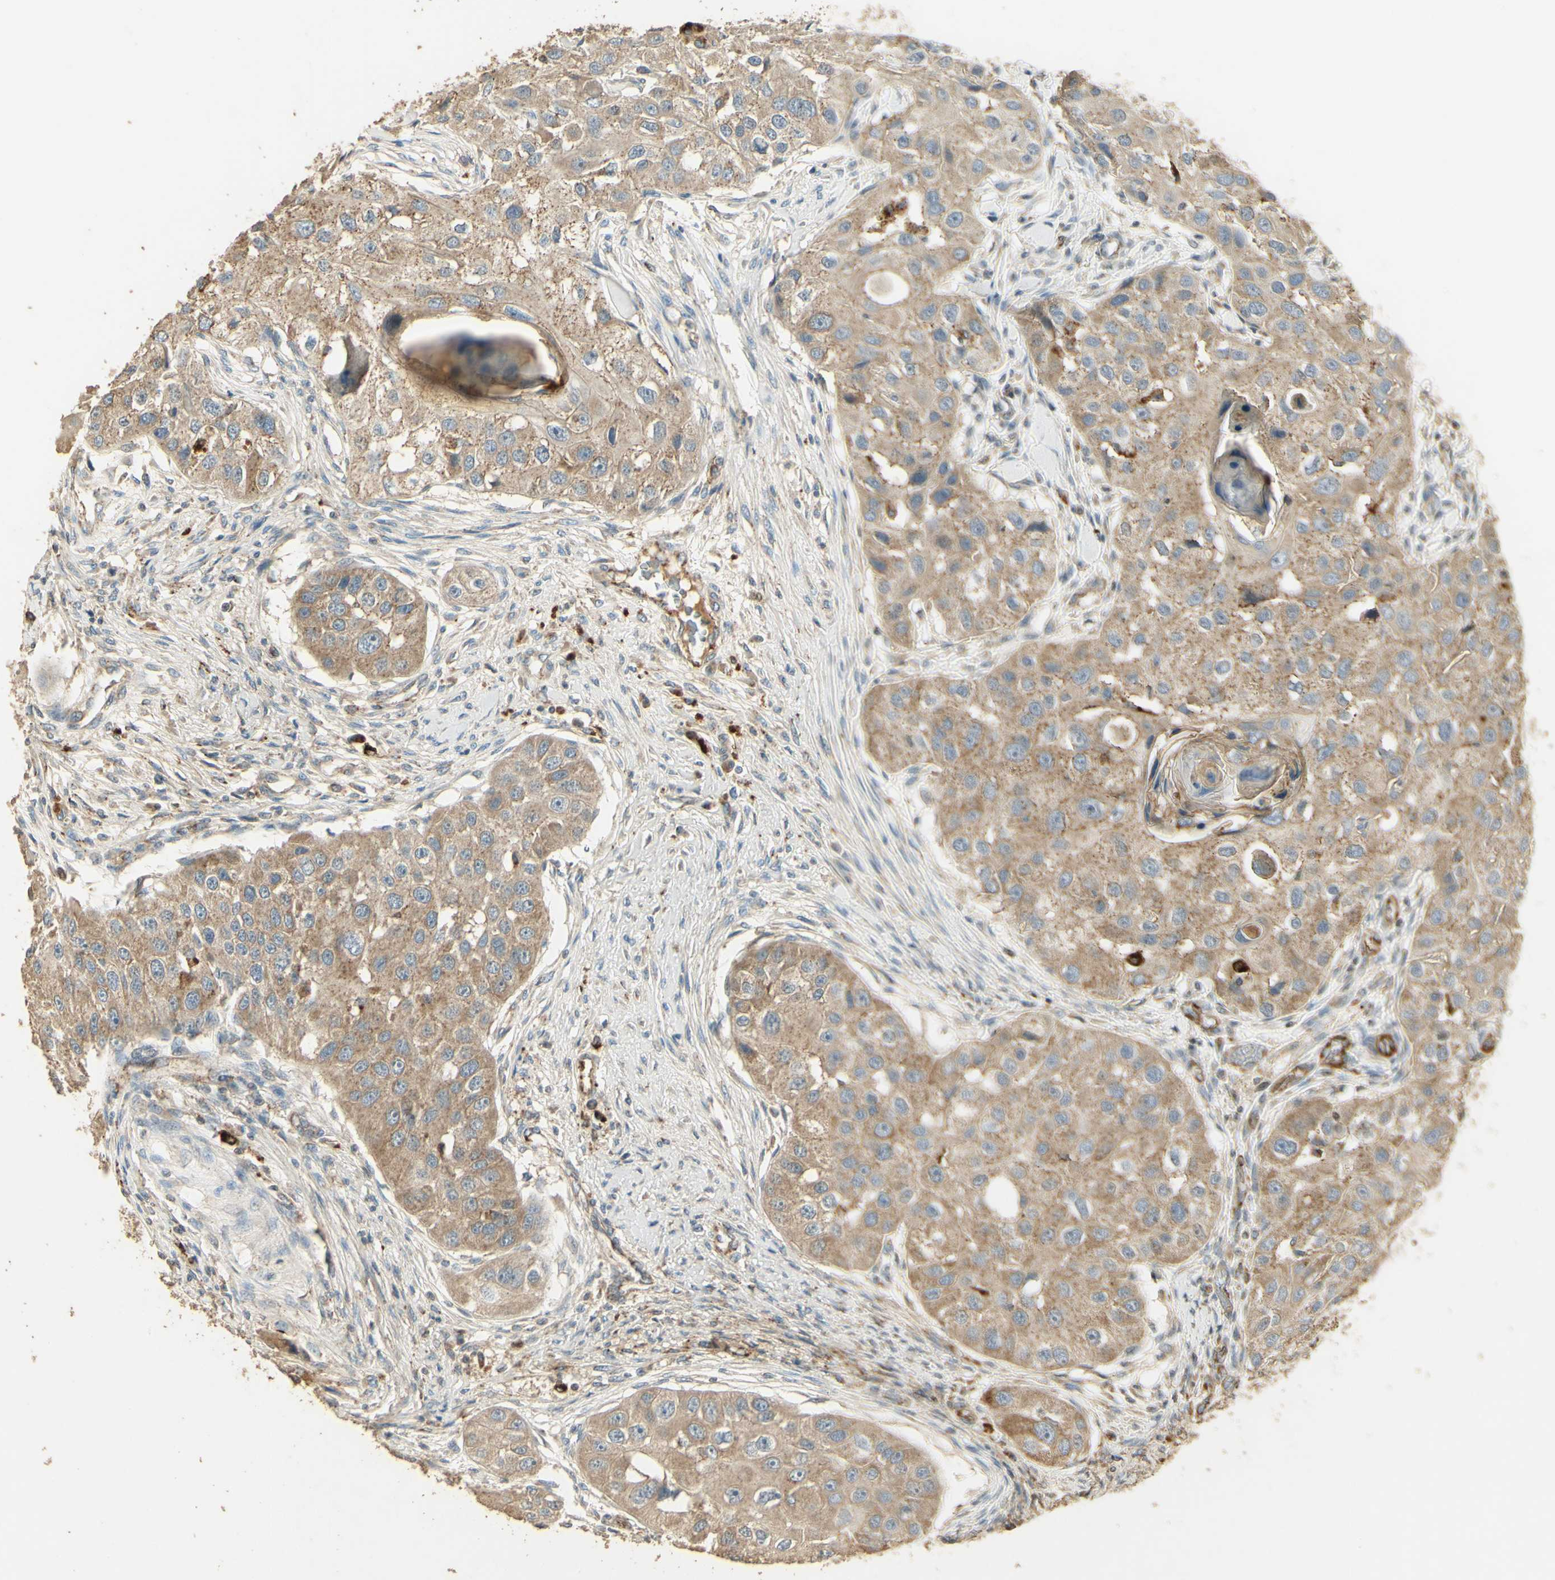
{"staining": {"intensity": "weak", "quantity": ">75%", "location": "cytoplasmic/membranous"}, "tissue": "head and neck cancer", "cell_type": "Tumor cells", "image_type": "cancer", "snomed": [{"axis": "morphology", "description": "Normal tissue, NOS"}, {"axis": "morphology", "description": "Squamous cell carcinoma, NOS"}, {"axis": "topography", "description": "Skeletal muscle"}, {"axis": "topography", "description": "Head-Neck"}], "caption": "DAB (3,3'-diaminobenzidine) immunohistochemical staining of squamous cell carcinoma (head and neck) shows weak cytoplasmic/membranous protein expression in about >75% of tumor cells.", "gene": "ARHGEF17", "patient": {"sex": "male", "age": 51}}